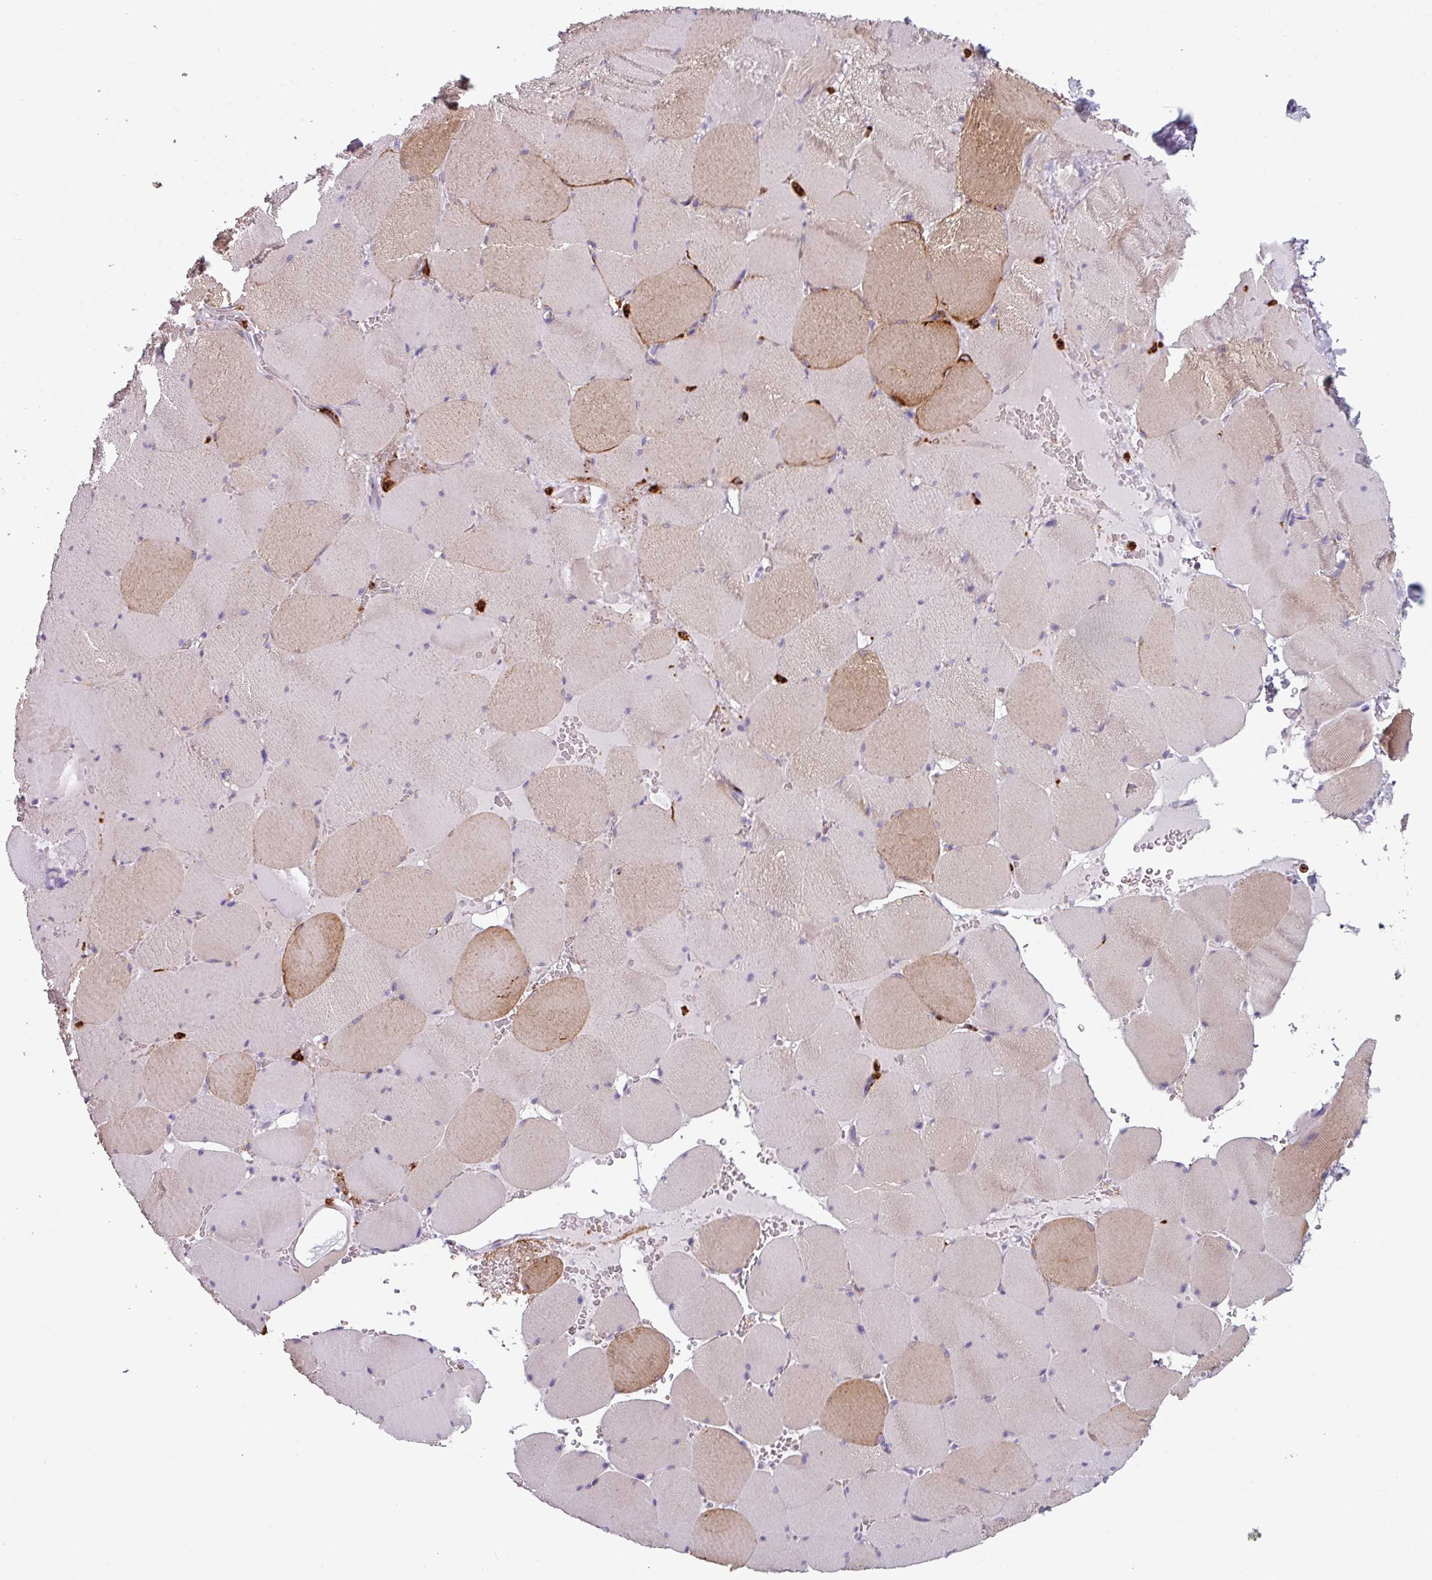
{"staining": {"intensity": "weak", "quantity": "<25%", "location": "cytoplasmic/membranous"}, "tissue": "skeletal muscle", "cell_type": "Myocytes", "image_type": "normal", "snomed": [{"axis": "morphology", "description": "Normal tissue, NOS"}, {"axis": "topography", "description": "Skeletal muscle"}, {"axis": "topography", "description": "Head-Neck"}], "caption": "High magnification brightfield microscopy of benign skeletal muscle stained with DAB (3,3'-diaminobenzidine) (brown) and counterstained with hematoxylin (blue): myocytes show no significant expression.", "gene": "EXOSC5", "patient": {"sex": "male", "age": 66}}